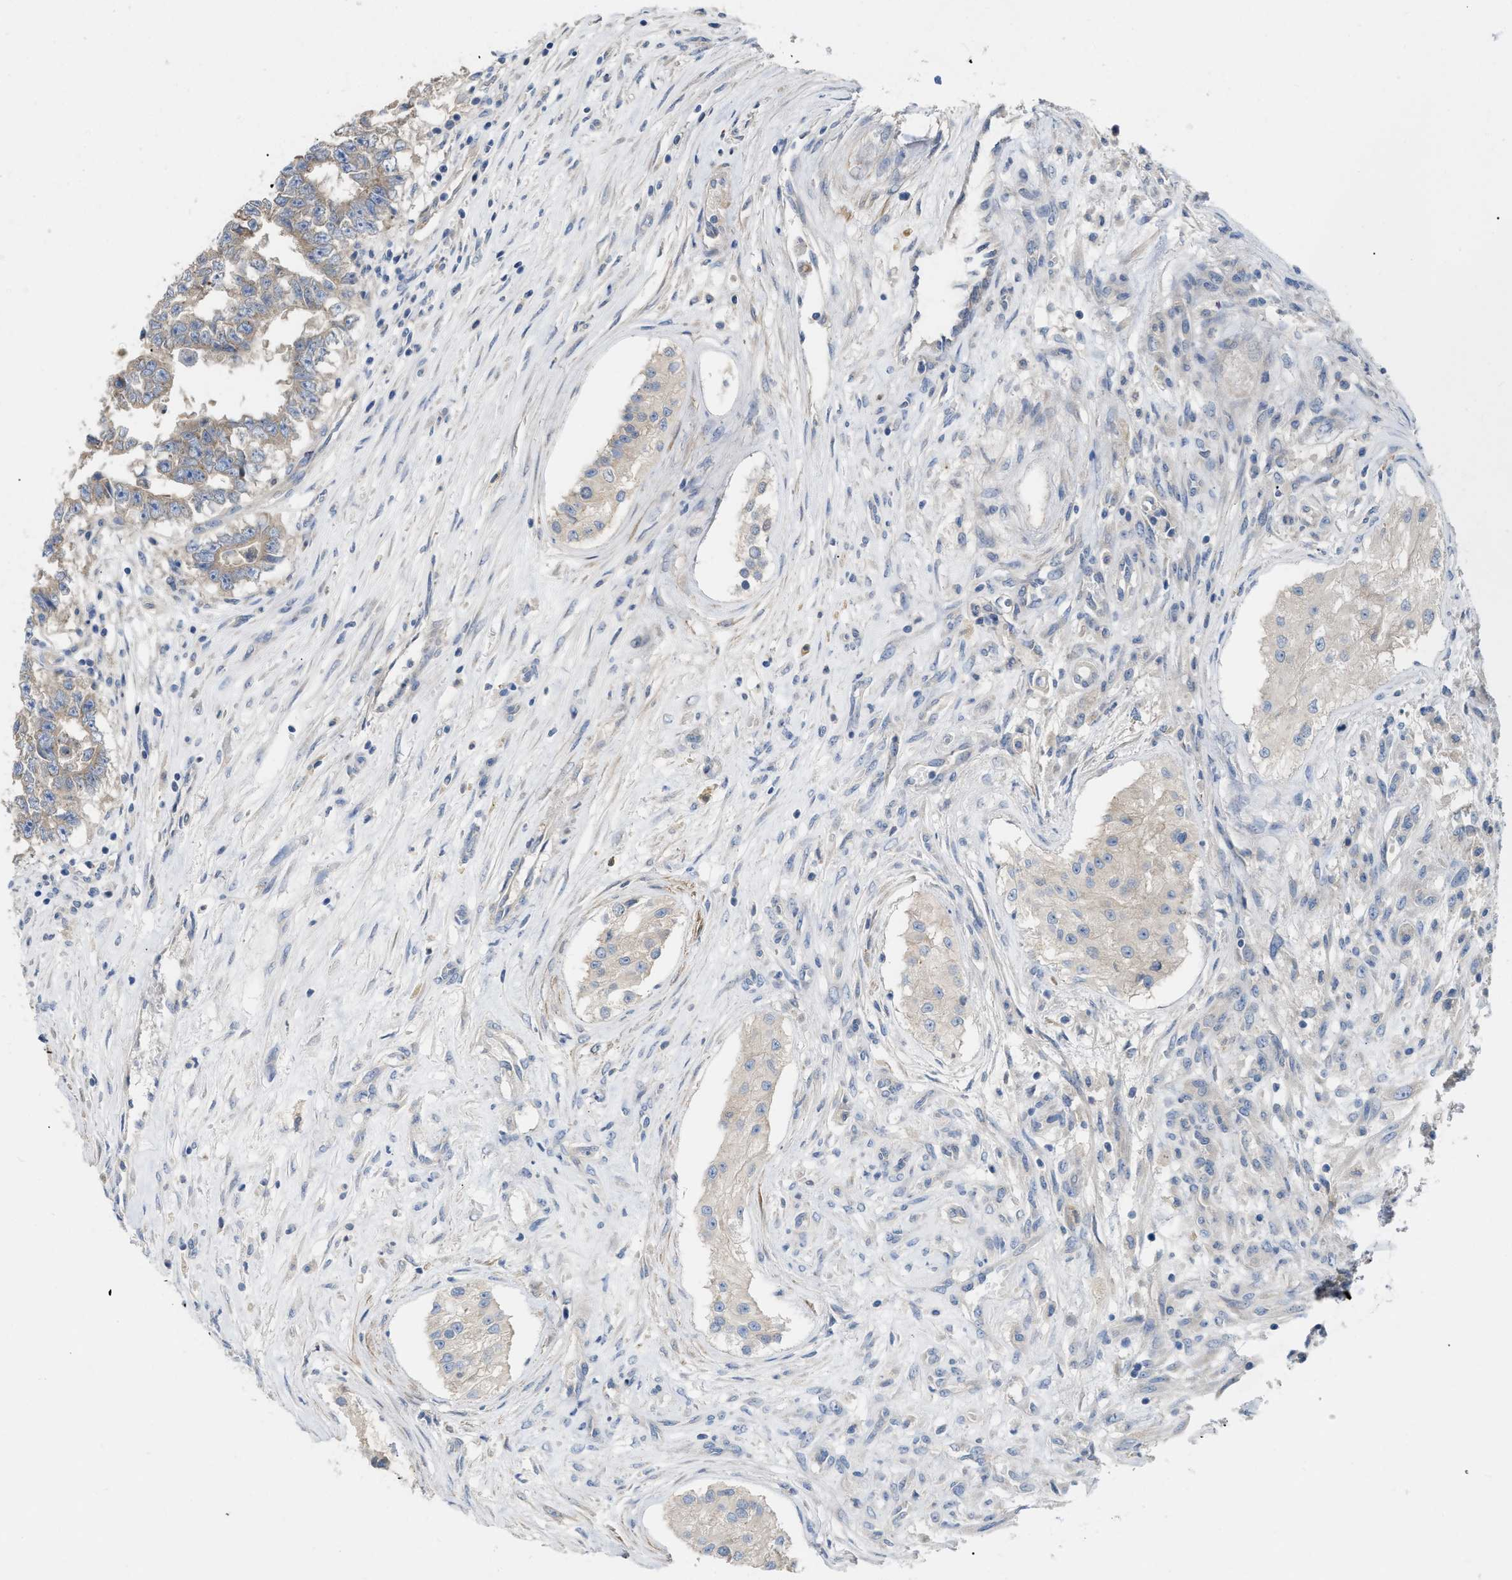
{"staining": {"intensity": "weak", "quantity": ">75%", "location": "cytoplasmic/membranous"}, "tissue": "testis cancer", "cell_type": "Tumor cells", "image_type": "cancer", "snomed": [{"axis": "morphology", "description": "Carcinoma, Embryonal, NOS"}, {"axis": "topography", "description": "Testis"}], "caption": "The image reveals a brown stain indicating the presence of a protein in the cytoplasmic/membranous of tumor cells in testis cancer (embryonal carcinoma).", "gene": "DHX58", "patient": {"sex": "male", "age": 25}}